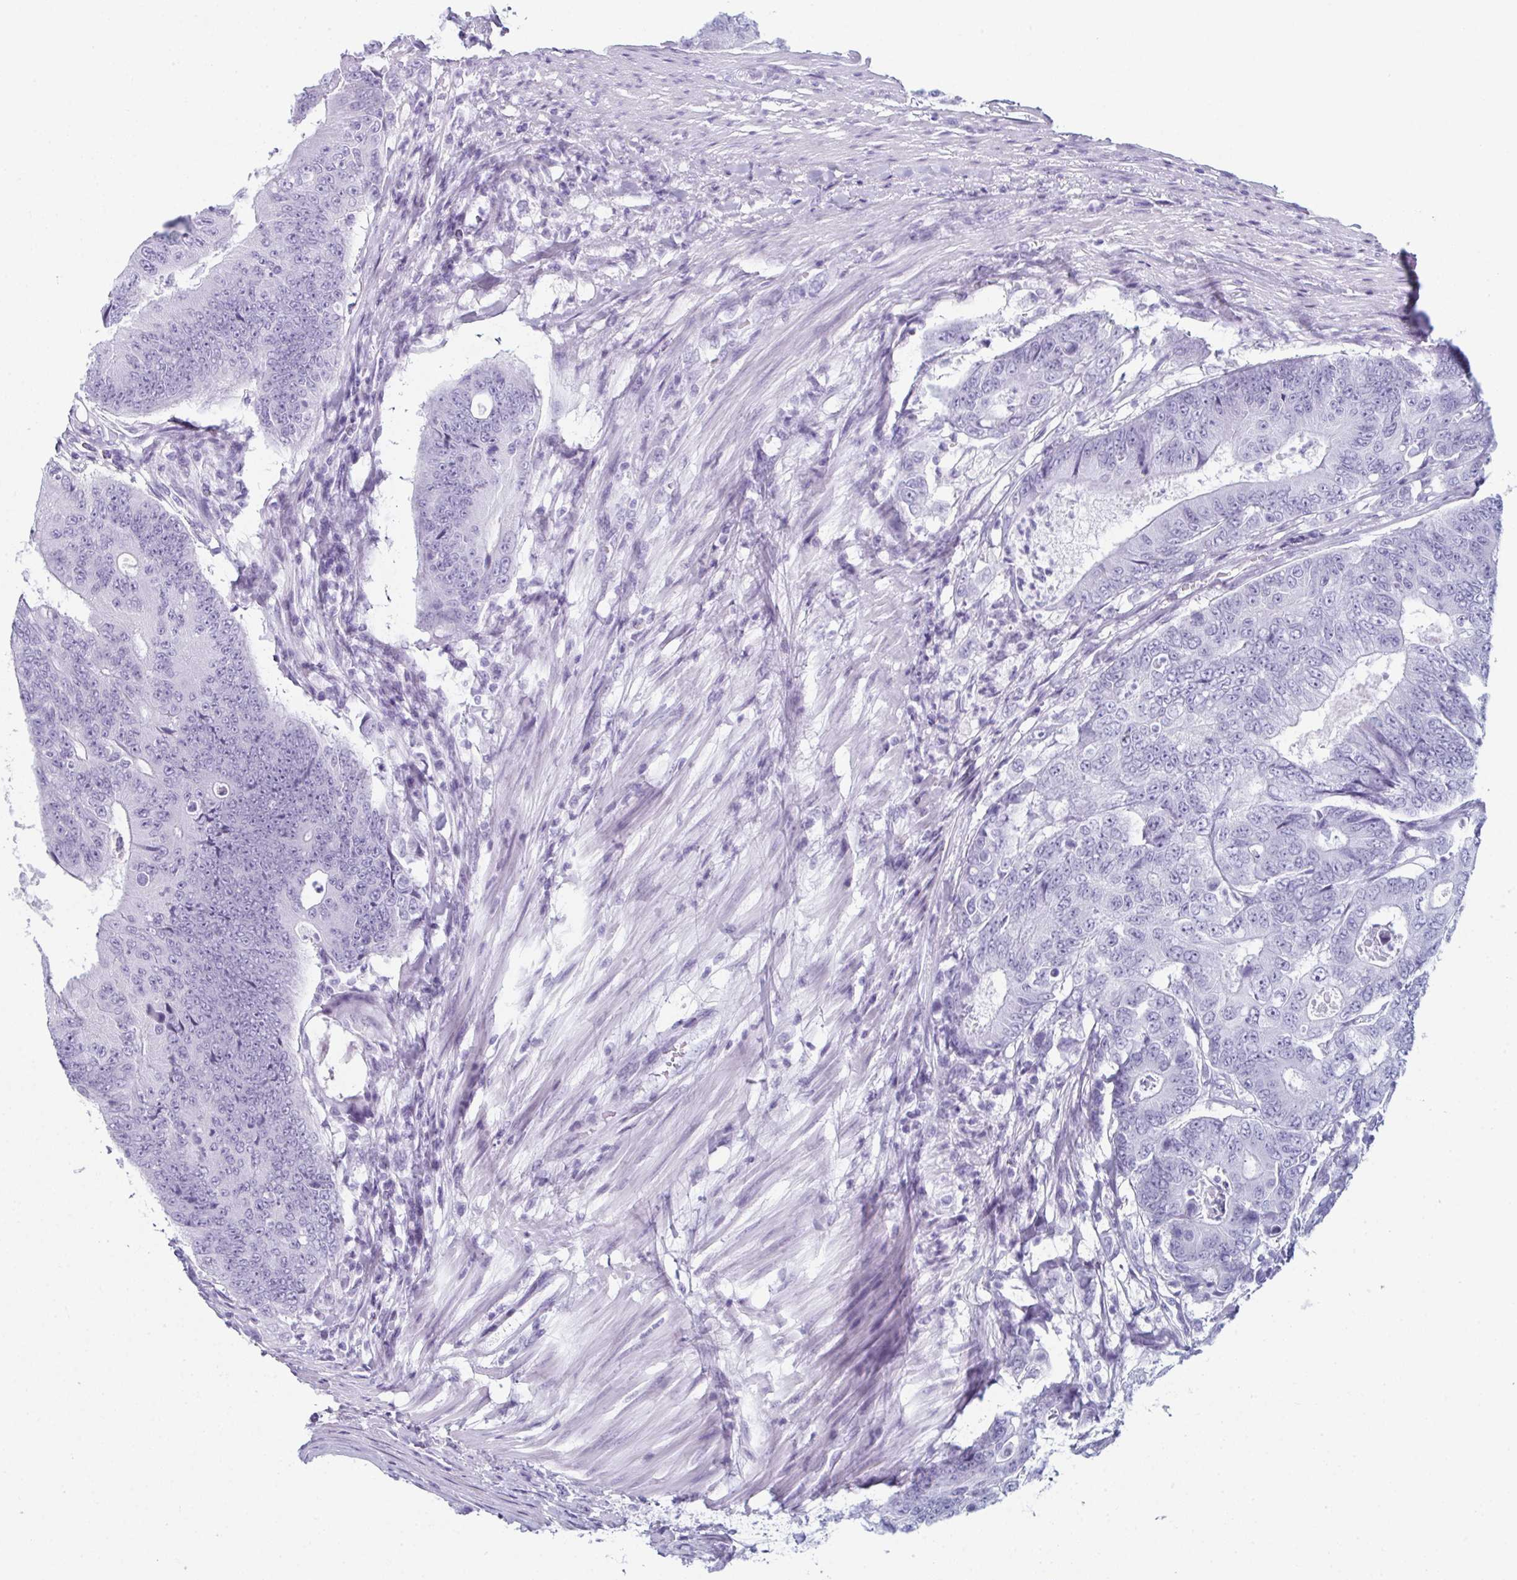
{"staining": {"intensity": "negative", "quantity": "none", "location": "none"}, "tissue": "colorectal cancer", "cell_type": "Tumor cells", "image_type": "cancer", "snomed": [{"axis": "morphology", "description": "Adenocarcinoma, NOS"}, {"axis": "topography", "description": "Colon"}], "caption": "Tumor cells show no significant protein positivity in colorectal adenocarcinoma.", "gene": "ENKUR", "patient": {"sex": "female", "age": 48}}